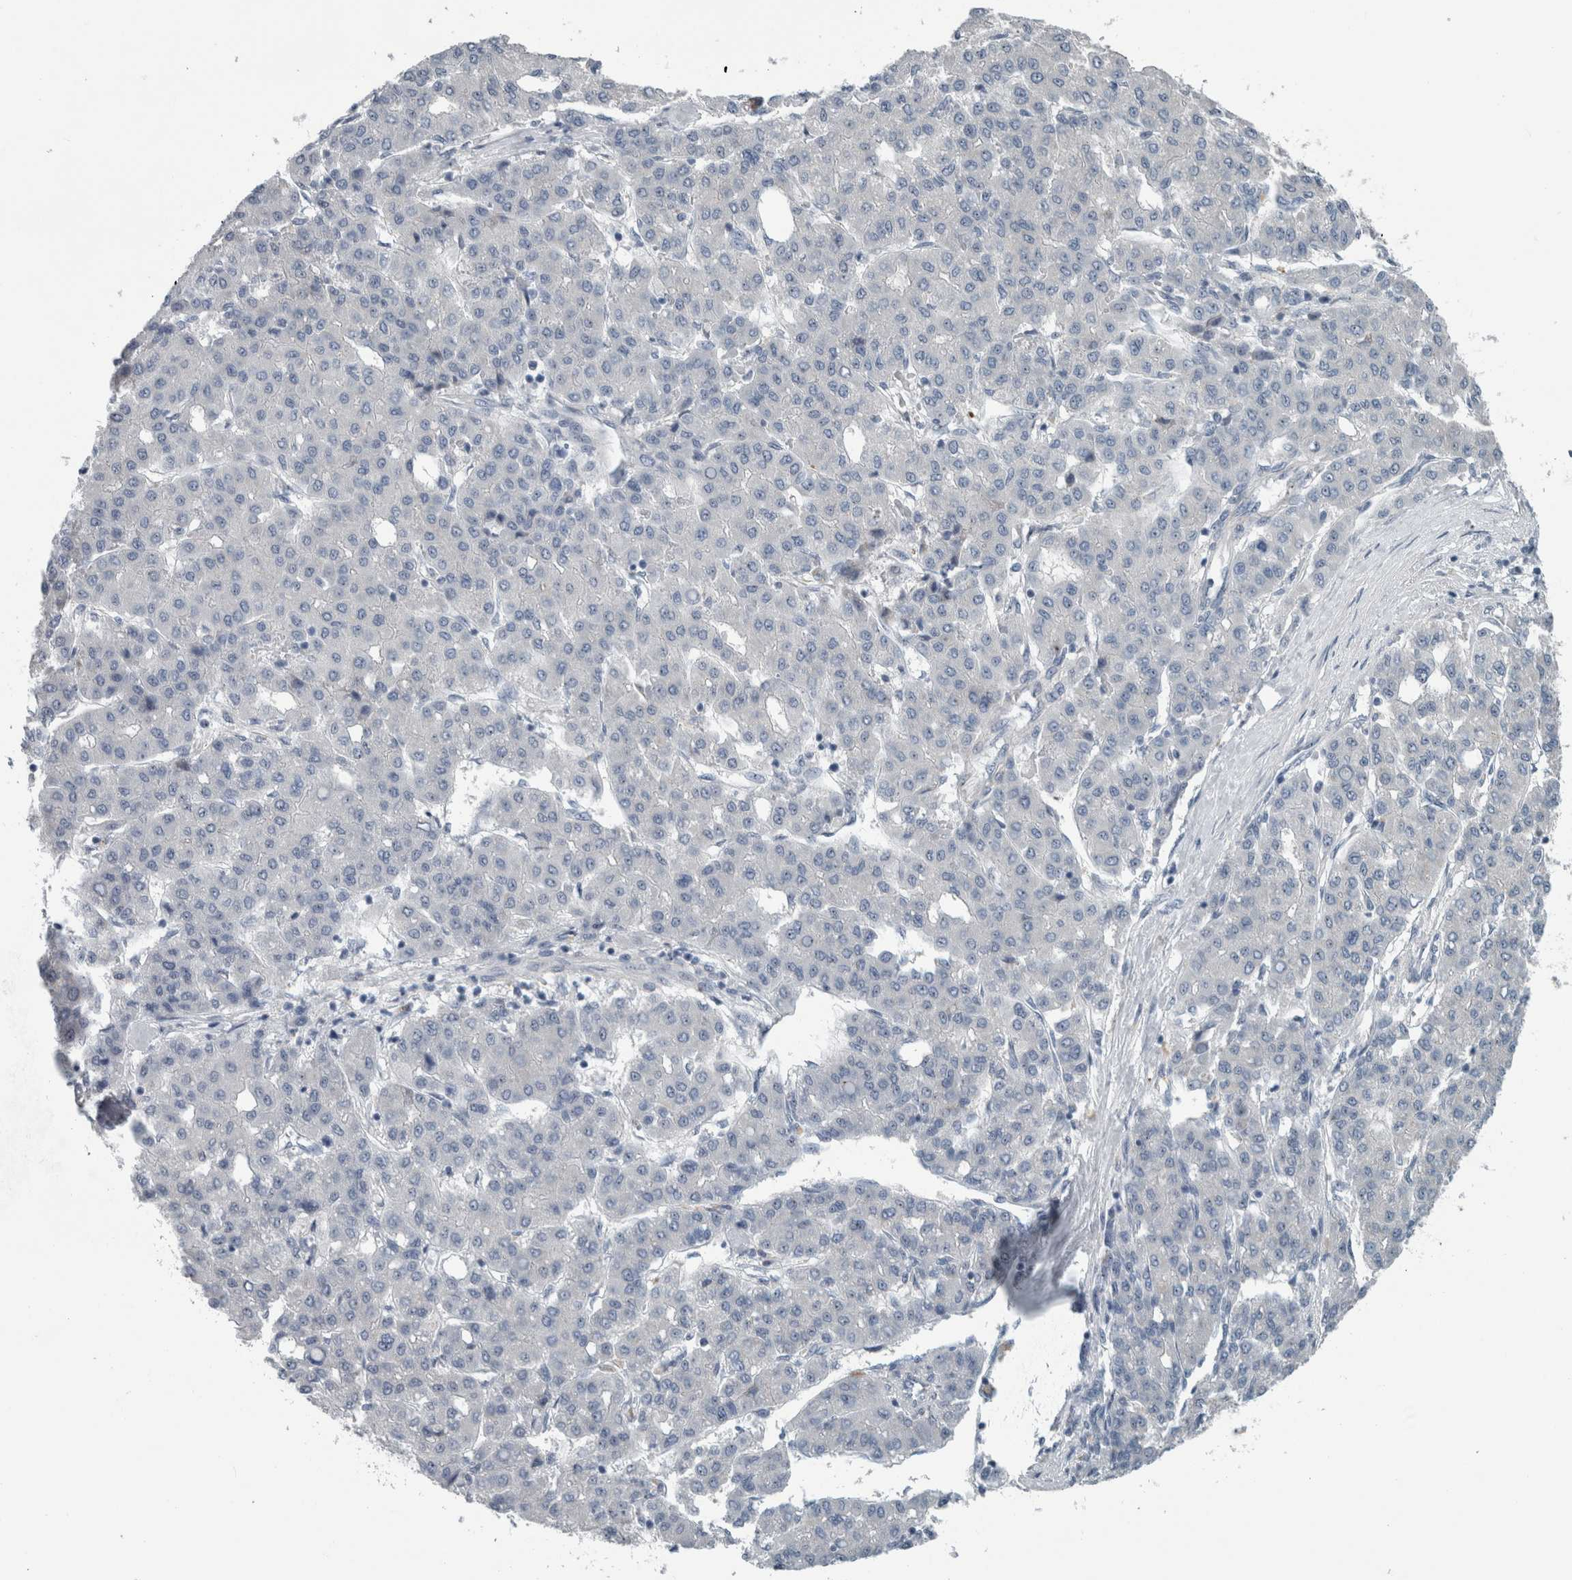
{"staining": {"intensity": "negative", "quantity": "none", "location": "none"}, "tissue": "liver cancer", "cell_type": "Tumor cells", "image_type": "cancer", "snomed": [{"axis": "morphology", "description": "Carcinoma, Hepatocellular, NOS"}, {"axis": "topography", "description": "Liver"}], "caption": "Immunohistochemistry (IHC) photomicrograph of human hepatocellular carcinoma (liver) stained for a protein (brown), which reveals no positivity in tumor cells.", "gene": "UTP6", "patient": {"sex": "male", "age": 65}}